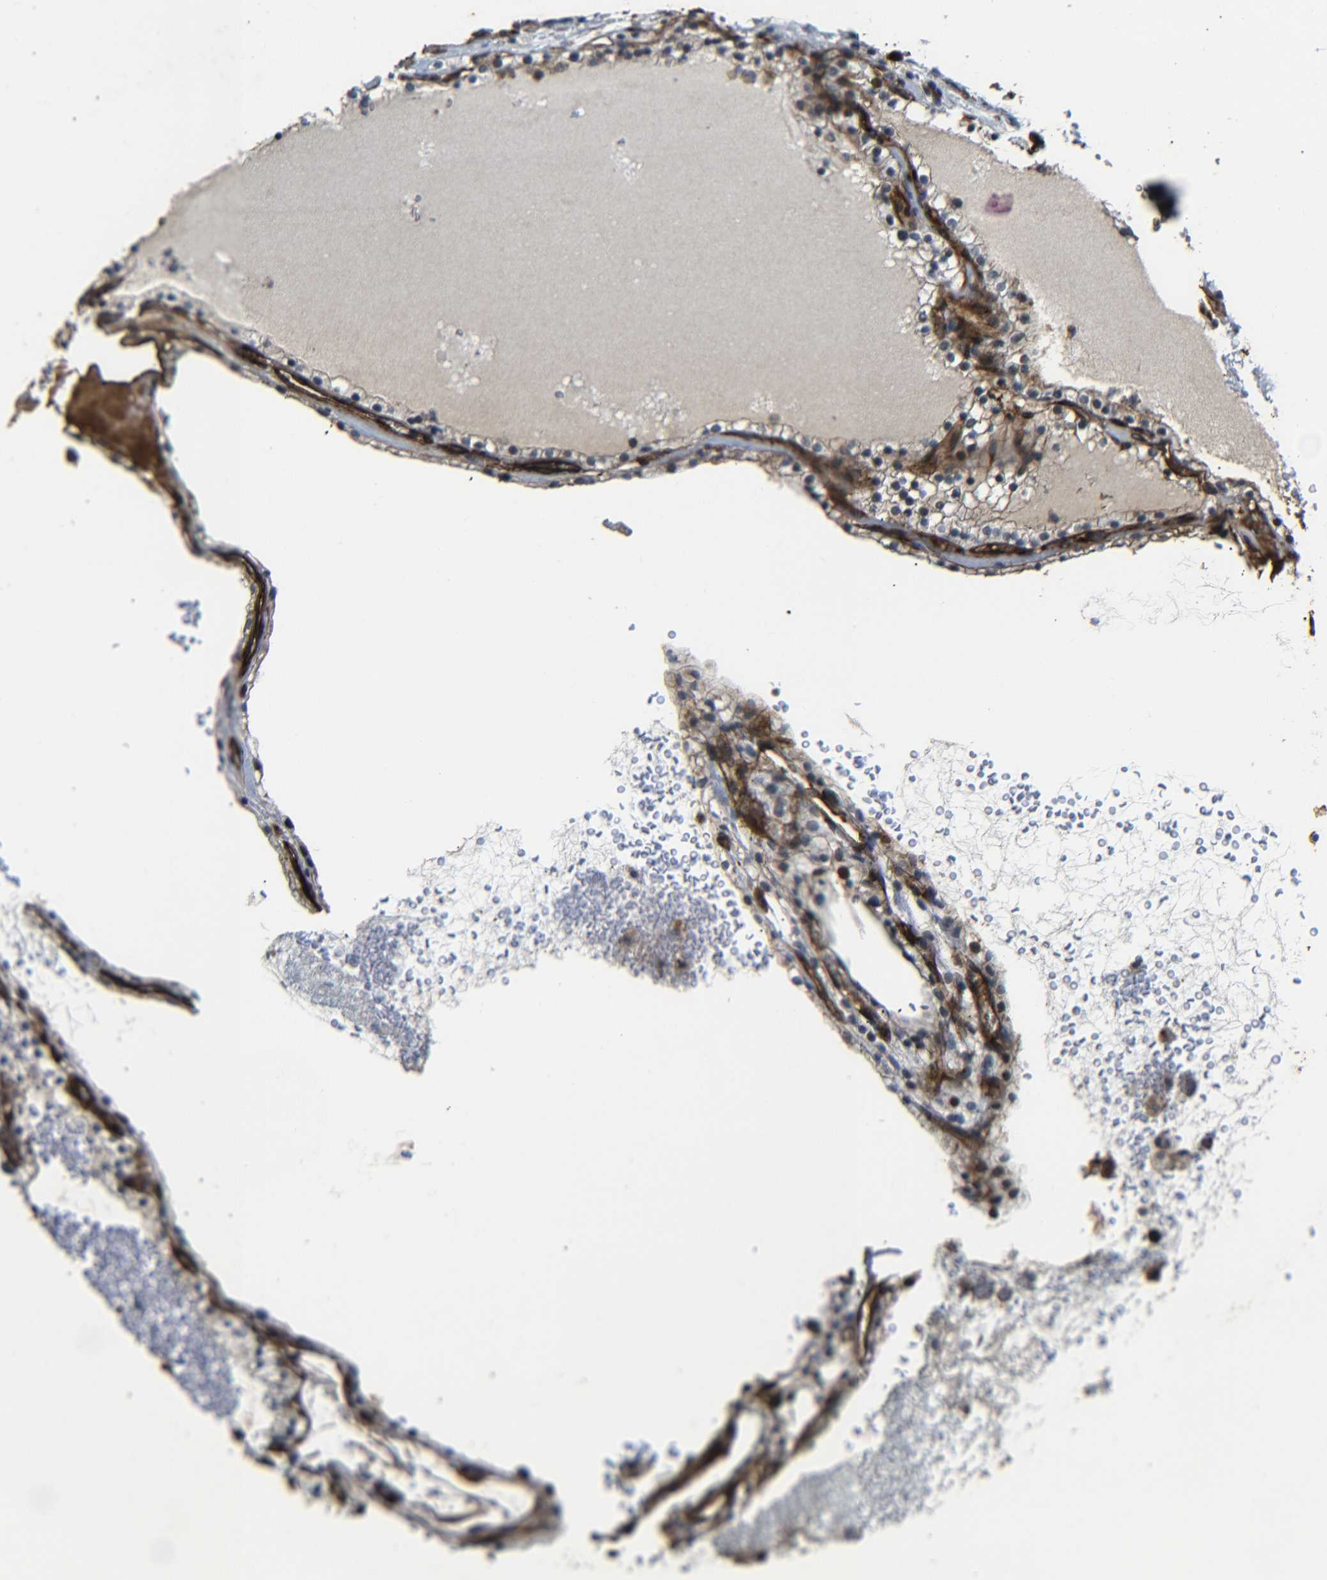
{"staining": {"intensity": "weak", "quantity": ">75%", "location": "cytoplasmic/membranous"}, "tissue": "renal cancer", "cell_type": "Tumor cells", "image_type": "cancer", "snomed": [{"axis": "morphology", "description": "Adenocarcinoma, NOS"}, {"axis": "topography", "description": "Kidney"}], "caption": "Renal cancer (adenocarcinoma) tissue reveals weak cytoplasmic/membranous positivity in approximately >75% of tumor cells, visualized by immunohistochemistry. (Stains: DAB (3,3'-diaminobenzidine) in brown, nuclei in blue, Microscopy: brightfield microscopy at high magnification).", "gene": "ECE1", "patient": {"sex": "female", "age": 41}}